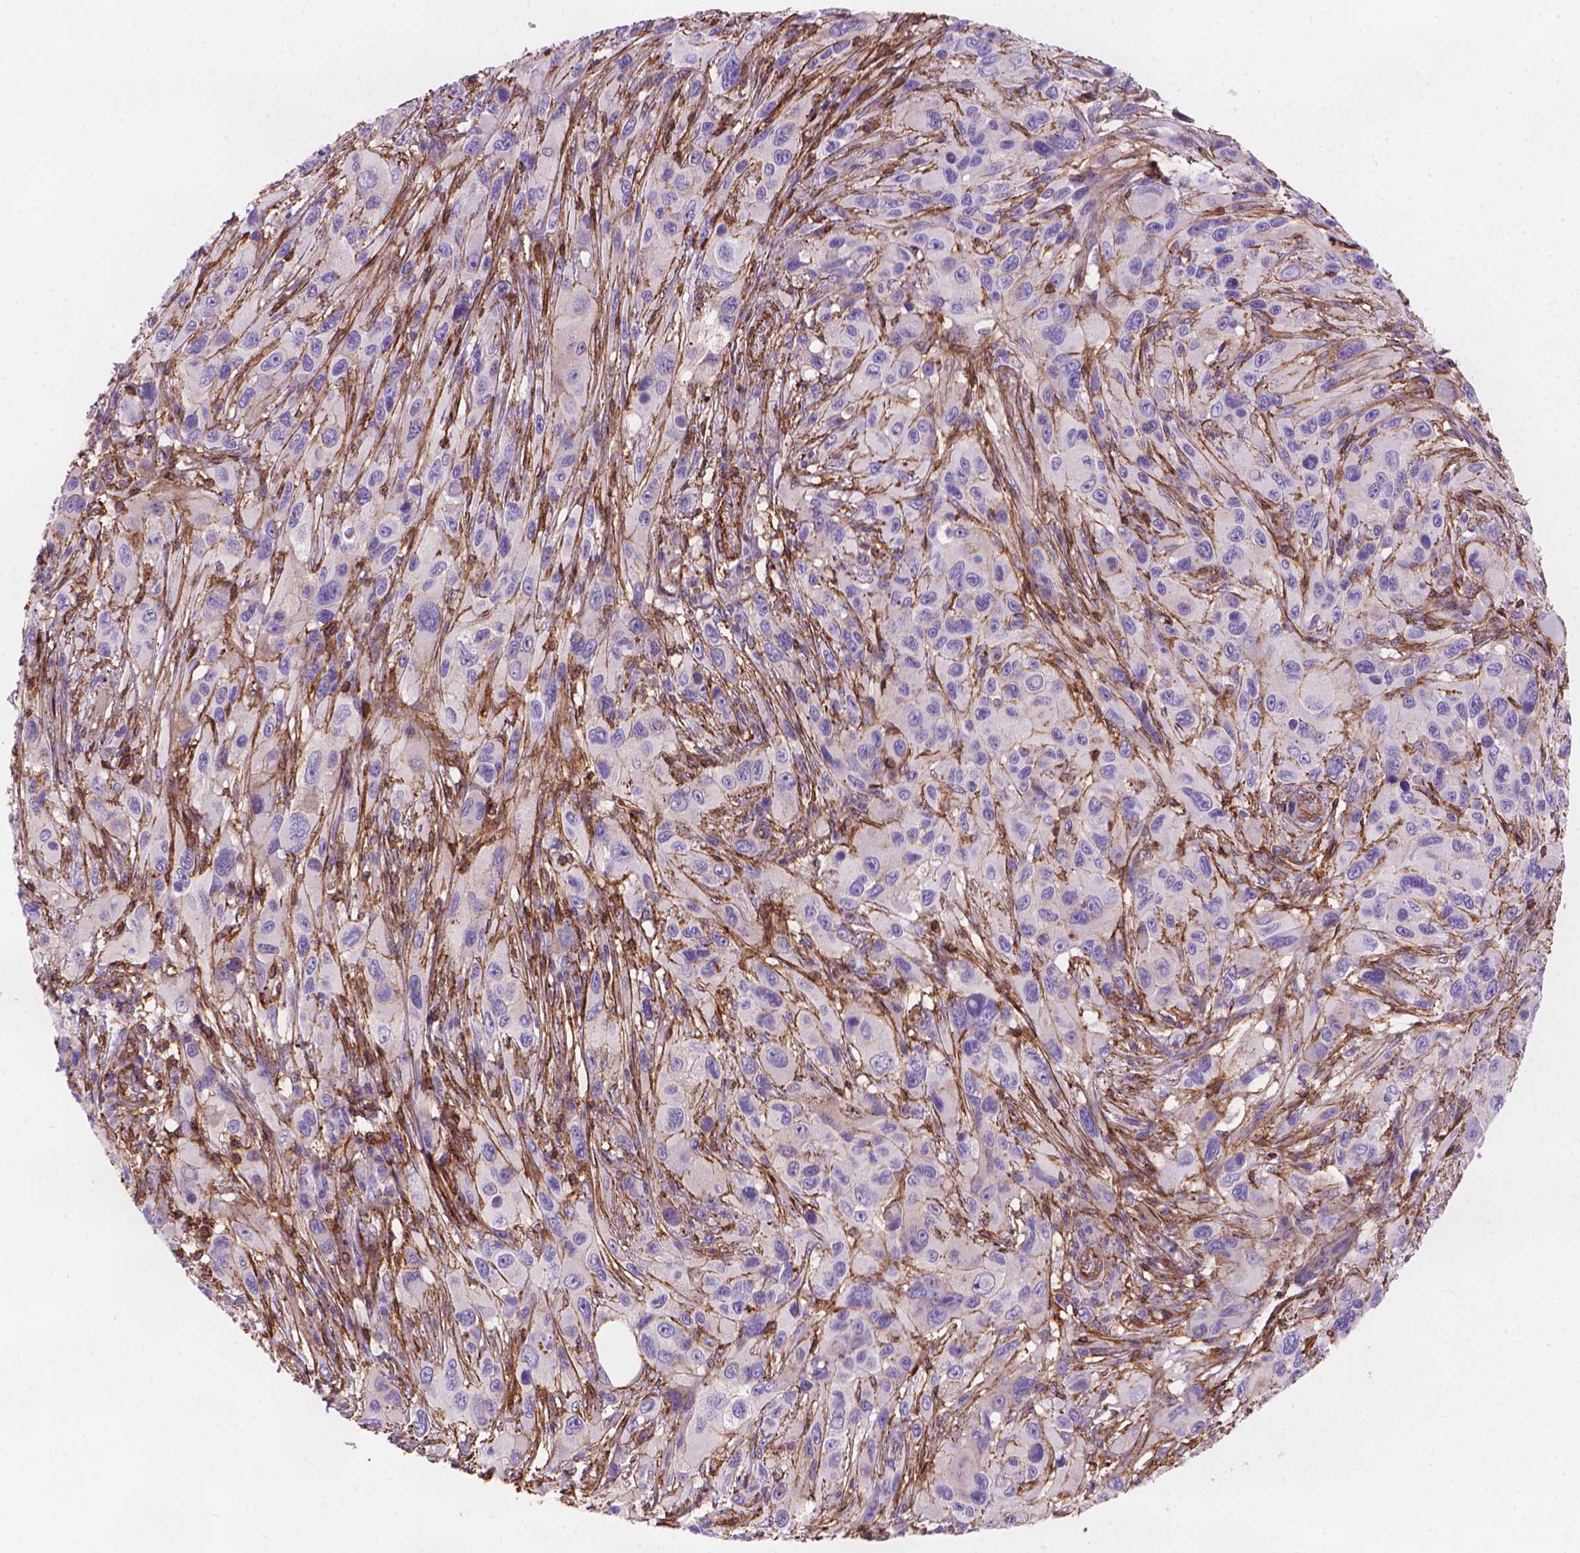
{"staining": {"intensity": "negative", "quantity": "none", "location": "none"}, "tissue": "melanoma", "cell_type": "Tumor cells", "image_type": "cancer", "snomed": [{"axis": "morphology", "description": "Malignant melanoma, NOS"}, {"axis": "topography", "description": "Skin"}], "caption": "Tumor cells show no significant staining in malignant melanoma.", "gene": "PATJ", "patient": {"sex": "male", "age": 53}}